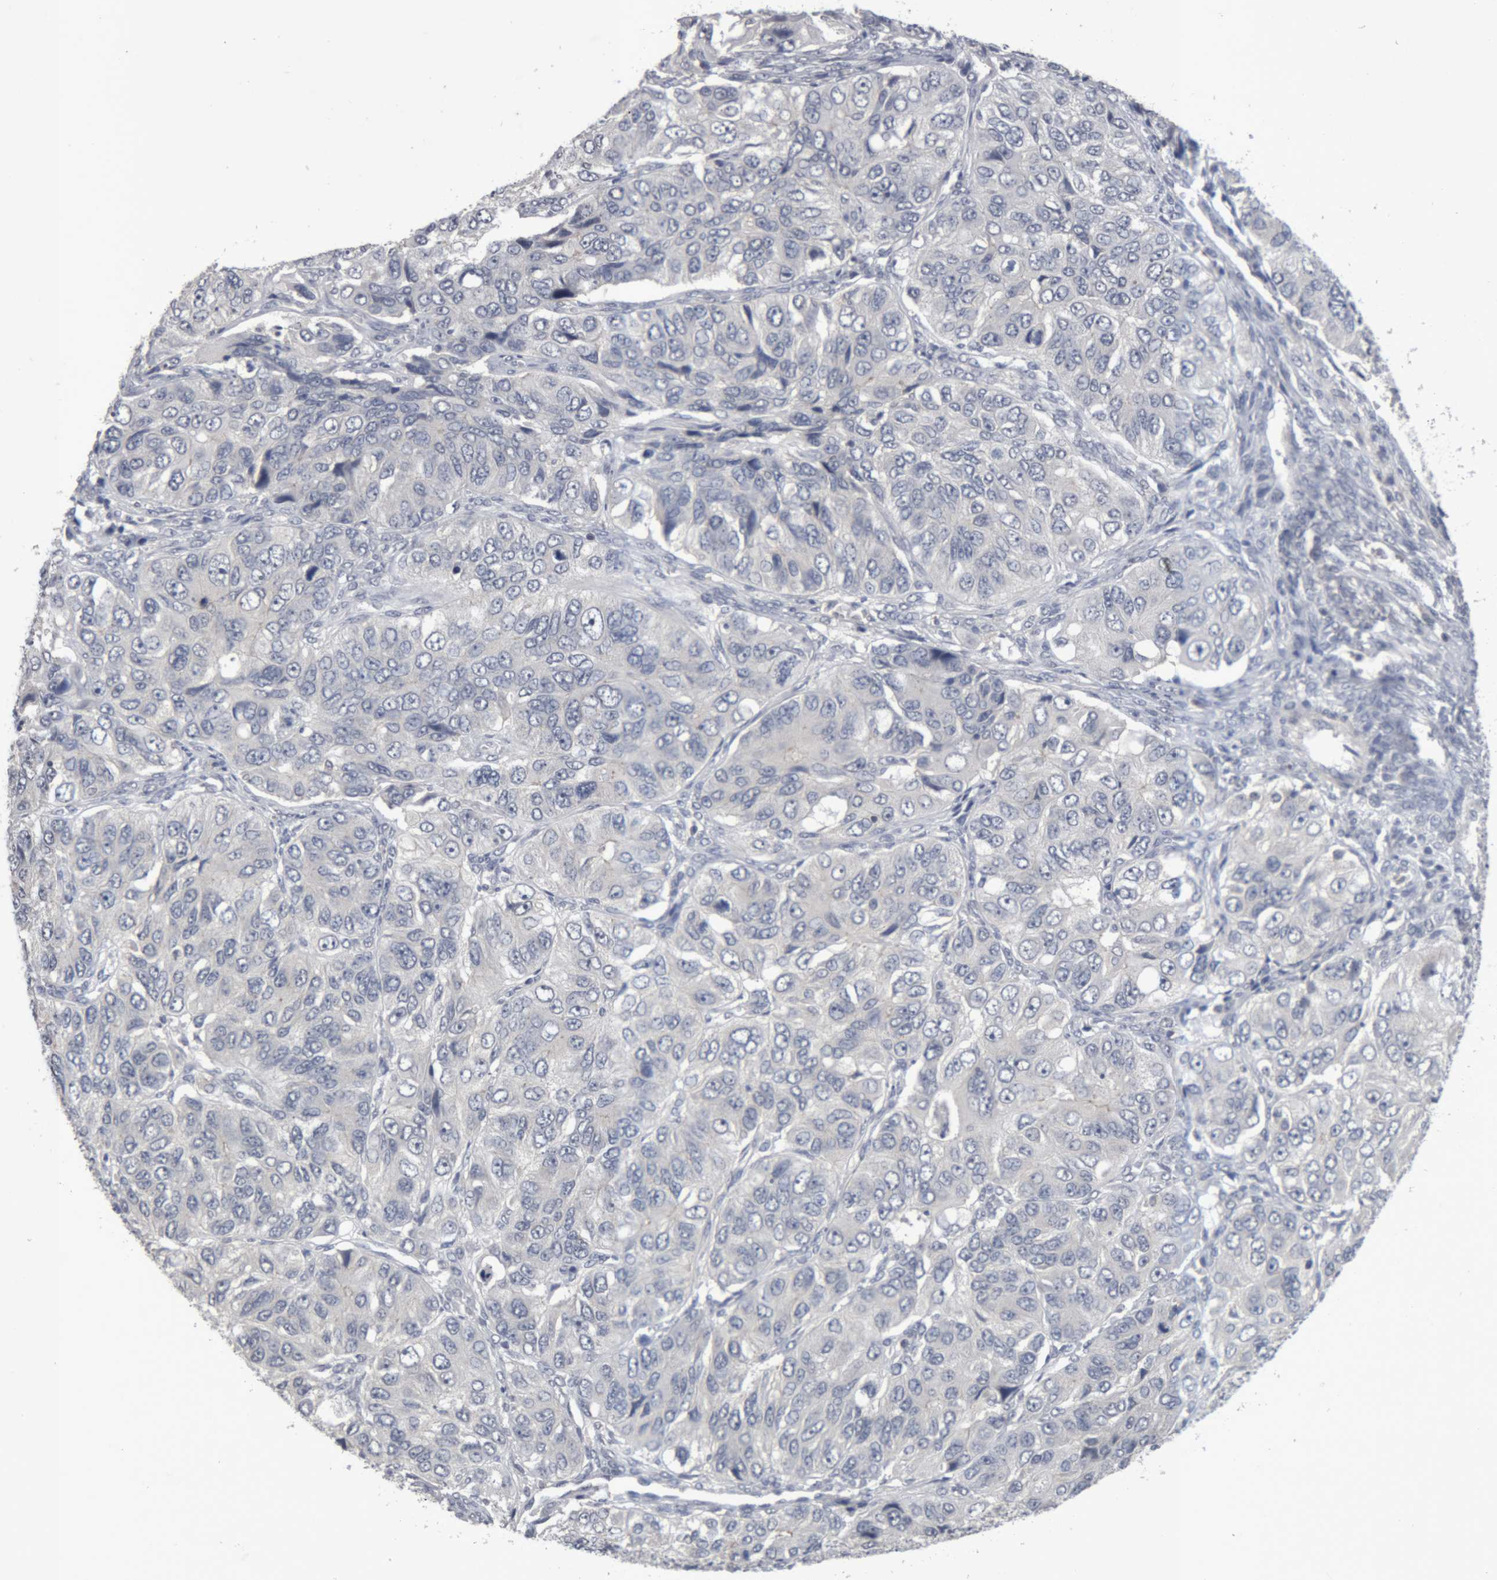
{"staining": {"intensity": "negative", "quantity": "none", "location": "none"}, "tissue": "ovarian cancer", "cell_type": "Tumor cells", "image_type": "cancer", "snomed": [{"axis": "morphology", "description": "Carcinoma, endometroid"}, {"axis": "topography", "description": "Ovary"}], "caption": "Histopathology image shows no significant protein positivity in tumor cells of ovarian cancer (endometroid carcinoma).", "gene": "NFATC2", "patient": {"sex": "female", "age": 51}}